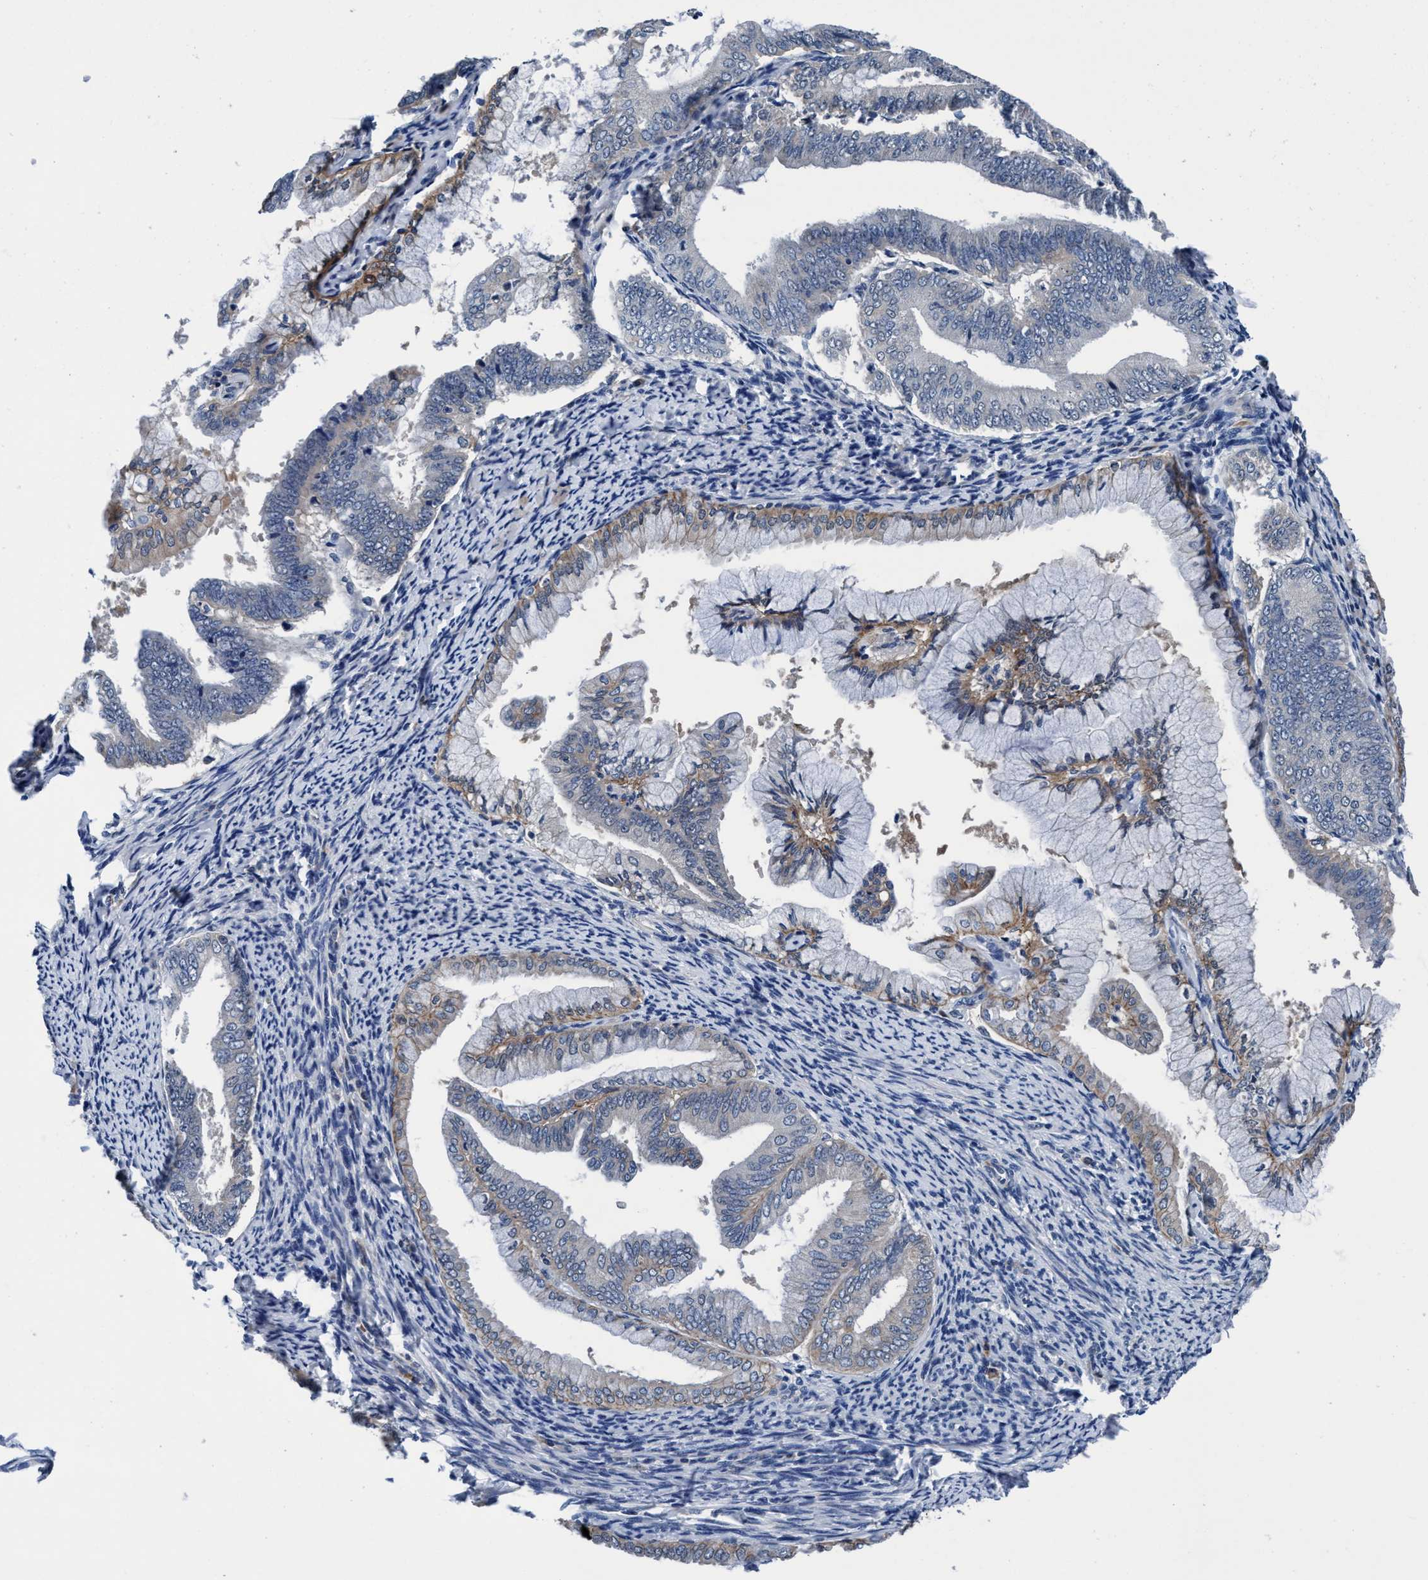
{"staining": {"intensity": "weak", "quantity": "<25%", "location": "cytoplasmic/membranous"}, "tissue": "endometrial cancer", "cell_type": "Tumor cells", "image_type": "cancer", "snomed": [{"axis": "morphology", "description": "Adenocarcinoma, NOS"}, {"axis": "topography", "description": "Endometrium"}], "caption": "This histopathology image is of endometrial adenocarcinoma stained with immunohistochemistry (IHC) to label a protein in brown with the nuclei are counter-stained blue. There is no expression in tumor cells.", "gene": "TMEM94", "patient": {"sex": "female", "age": 63}}